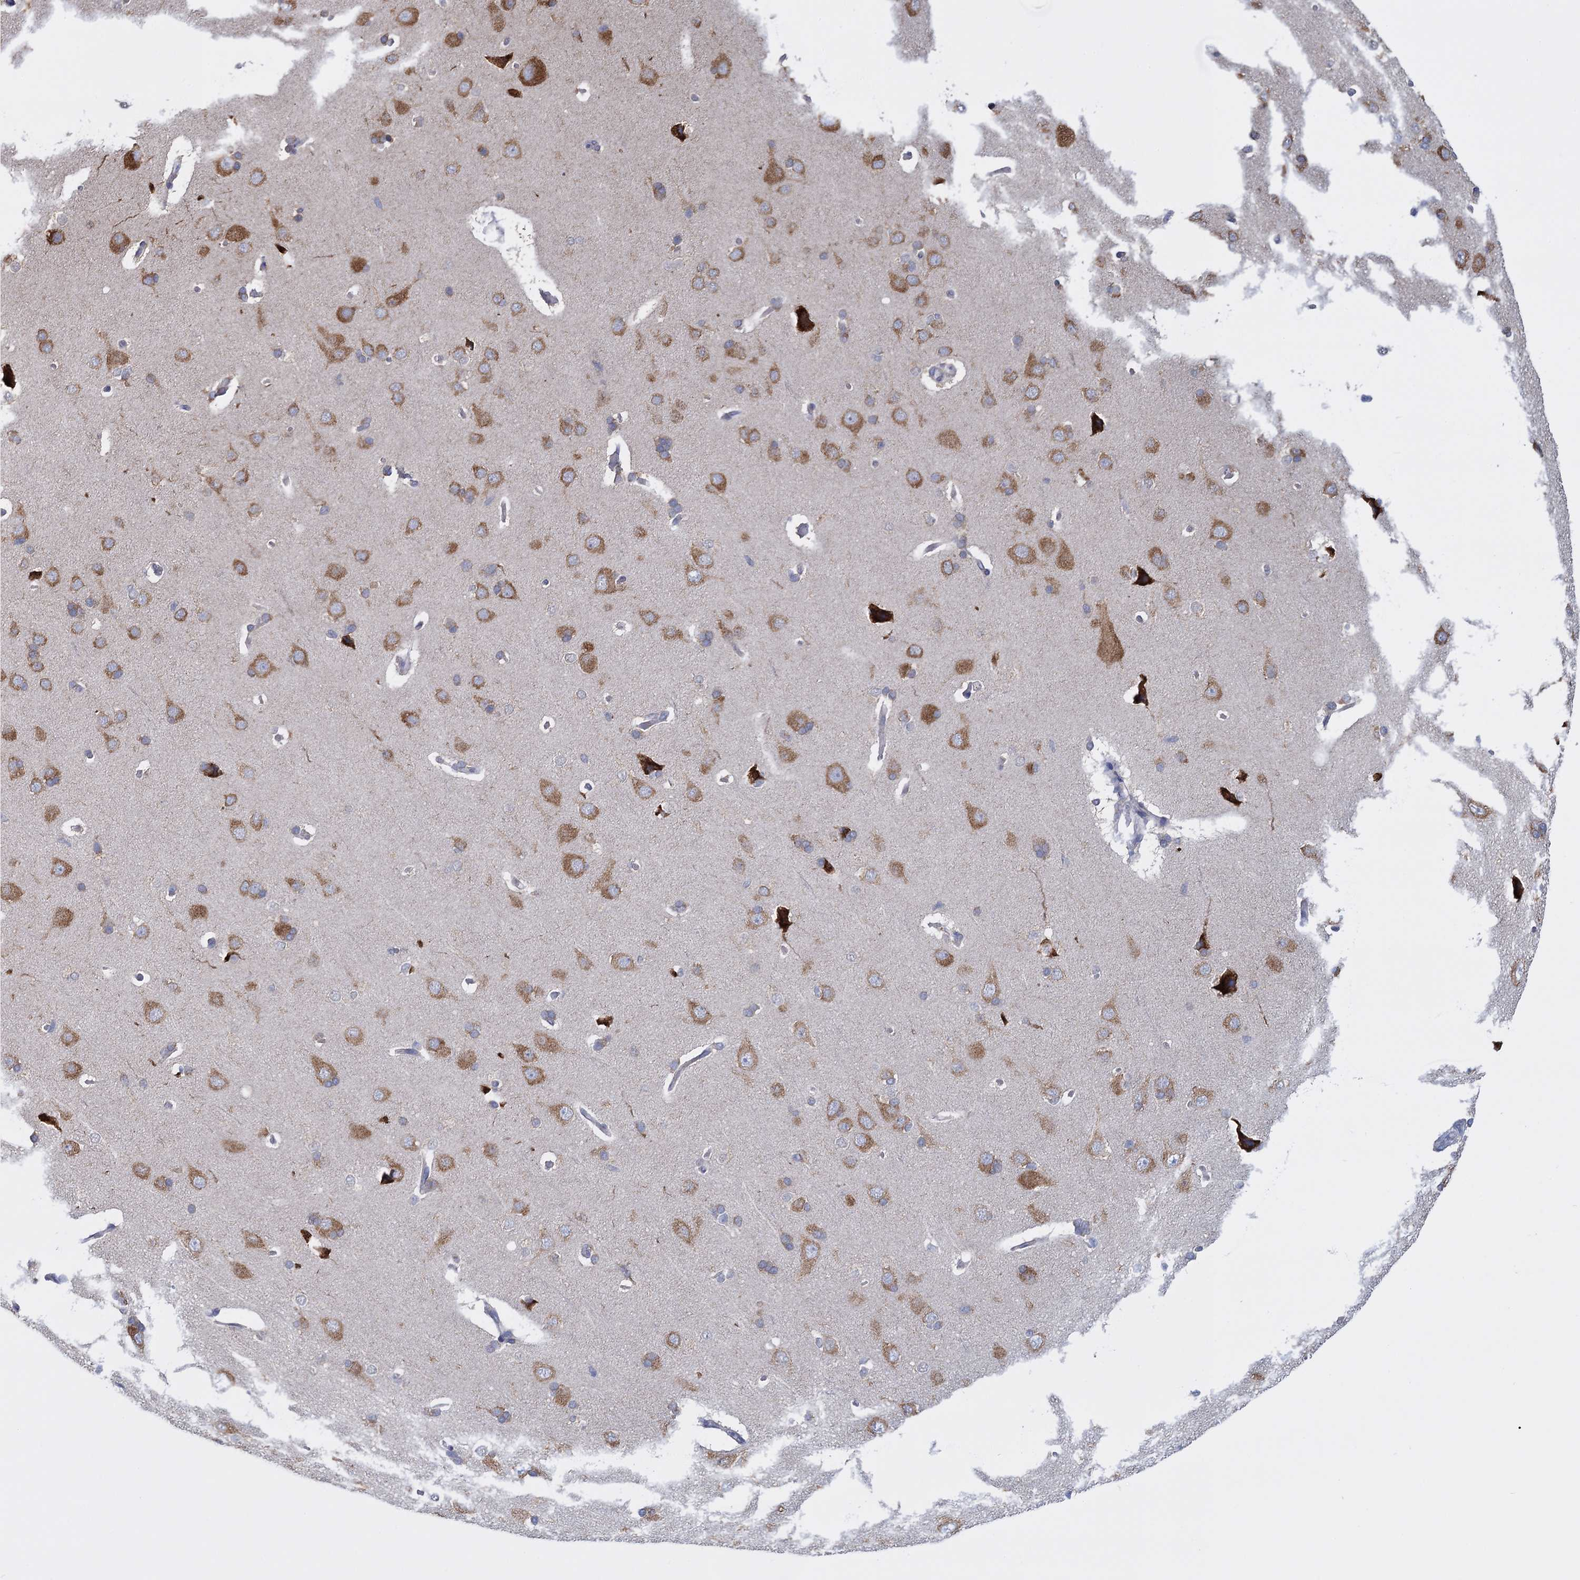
{"staining": {"intensity": "negative", "quantity": "none", "location": "none"}, "tissue": "cerebral cortex", "cell_type": "Endothelial cells", "image_type": "normal", "snomed": [{"axis": "morphology", "description": "Normal tissue, NOS"}, {"axis": "topography", "description": "Cerebral cortex"}], "caption": "A photomicrograph of human cerebral cortex is negative for staining in endothelial cells. (Stains: DAB immunohistochemistry with hematoxylin counter stain, Microscopy: brightfield microscopy at high magnification).", "gene": "GSTM2", "patient": {"sex": "male", "age": 62}}